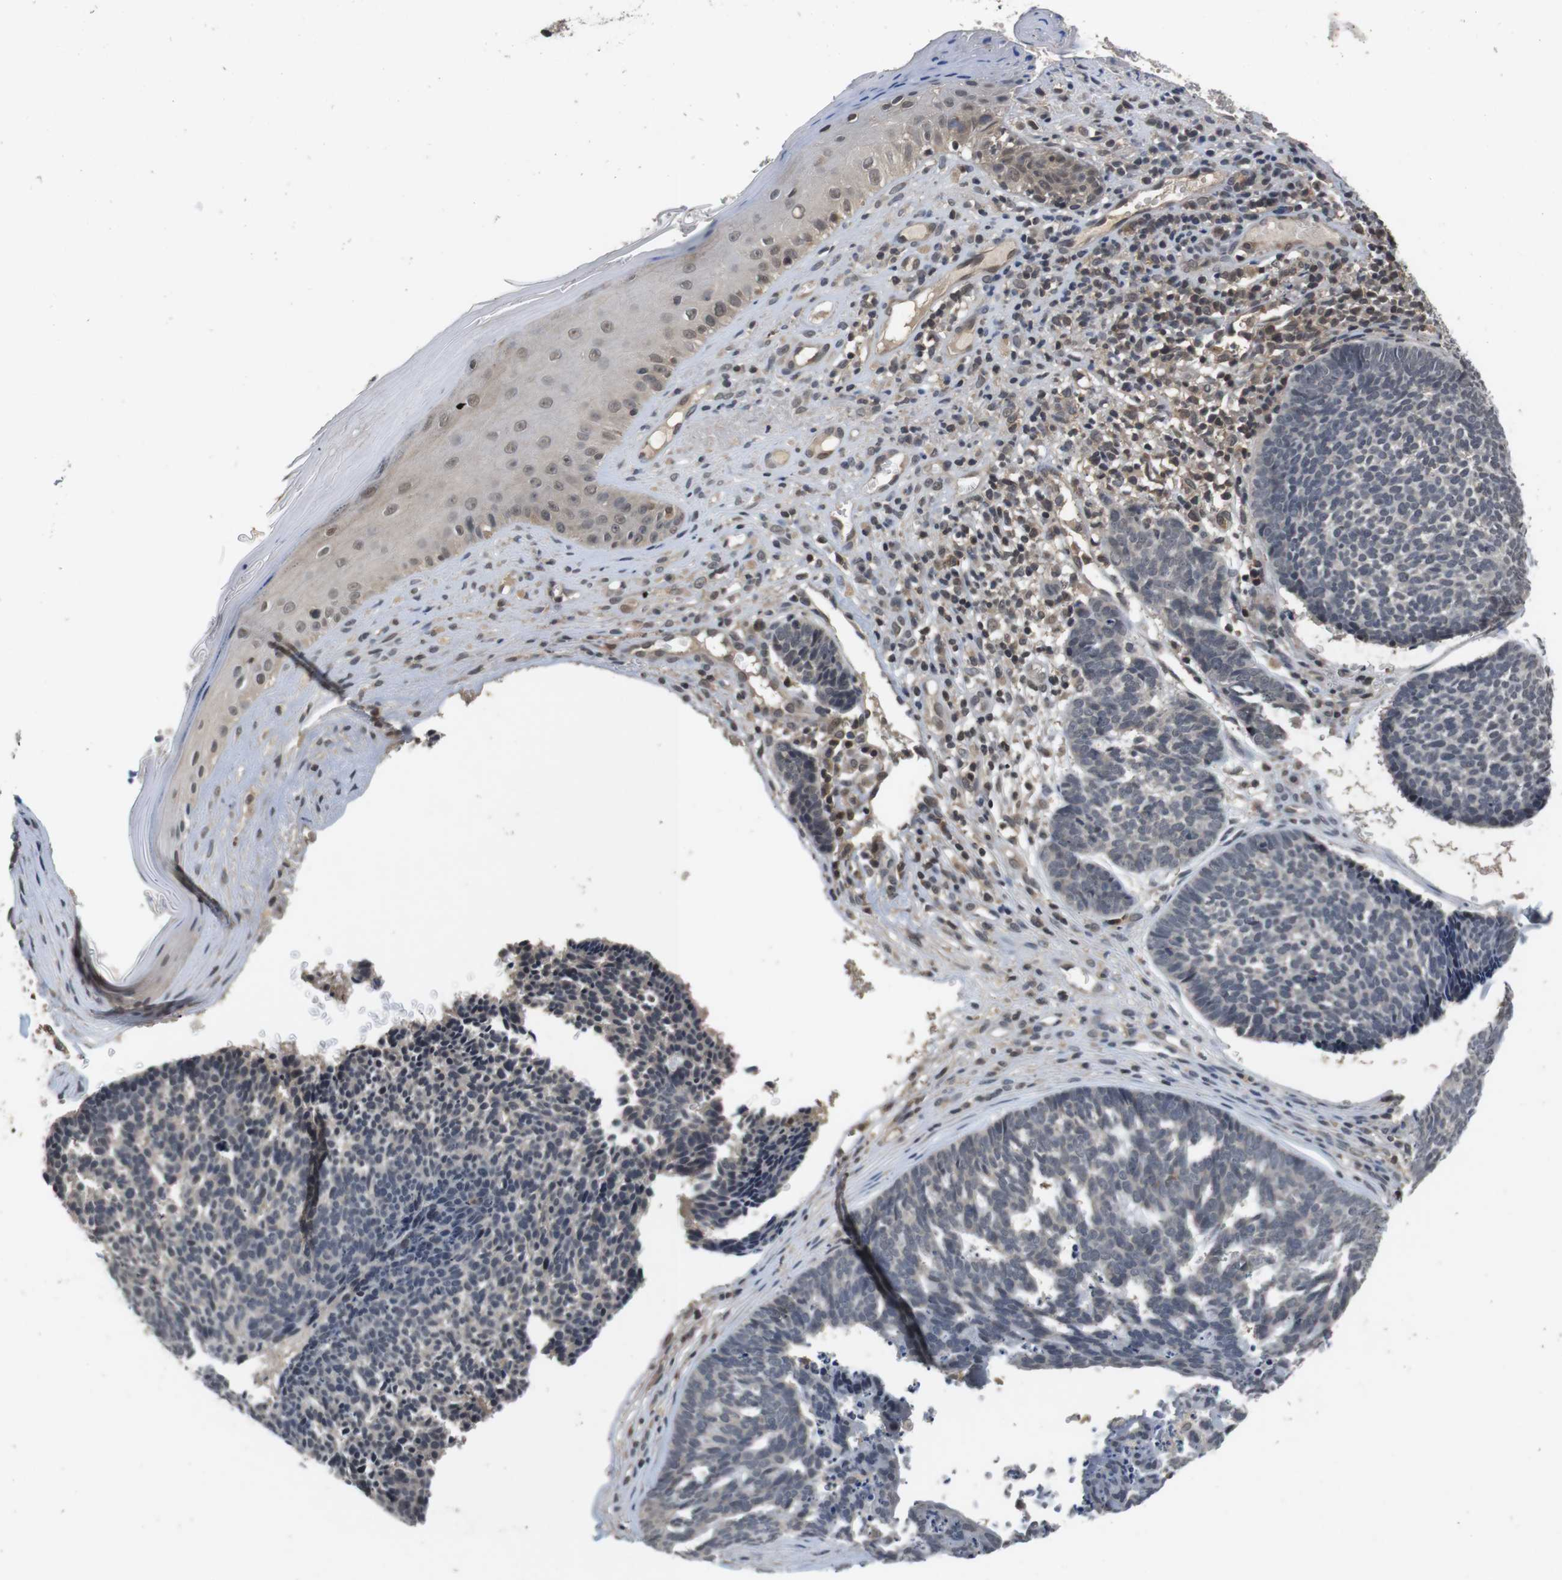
{"staining": {"intensity": "negative", "quantity": "none", "location": "none"}, "tissue": "skin cancer", "cell_type": "Tumor cells", "image_type": "cancer", "snomed": [{"axis": "morphology", "description": "Basal cell carcinoma"}, {"axis": "topography", "description": "Skin"}], "caption": "Tumor cells show no significant expression in skin cancer. Nuclei are stained in blue.", "gene": "FADD", "patient": {"sex": "male", "age": 84}}